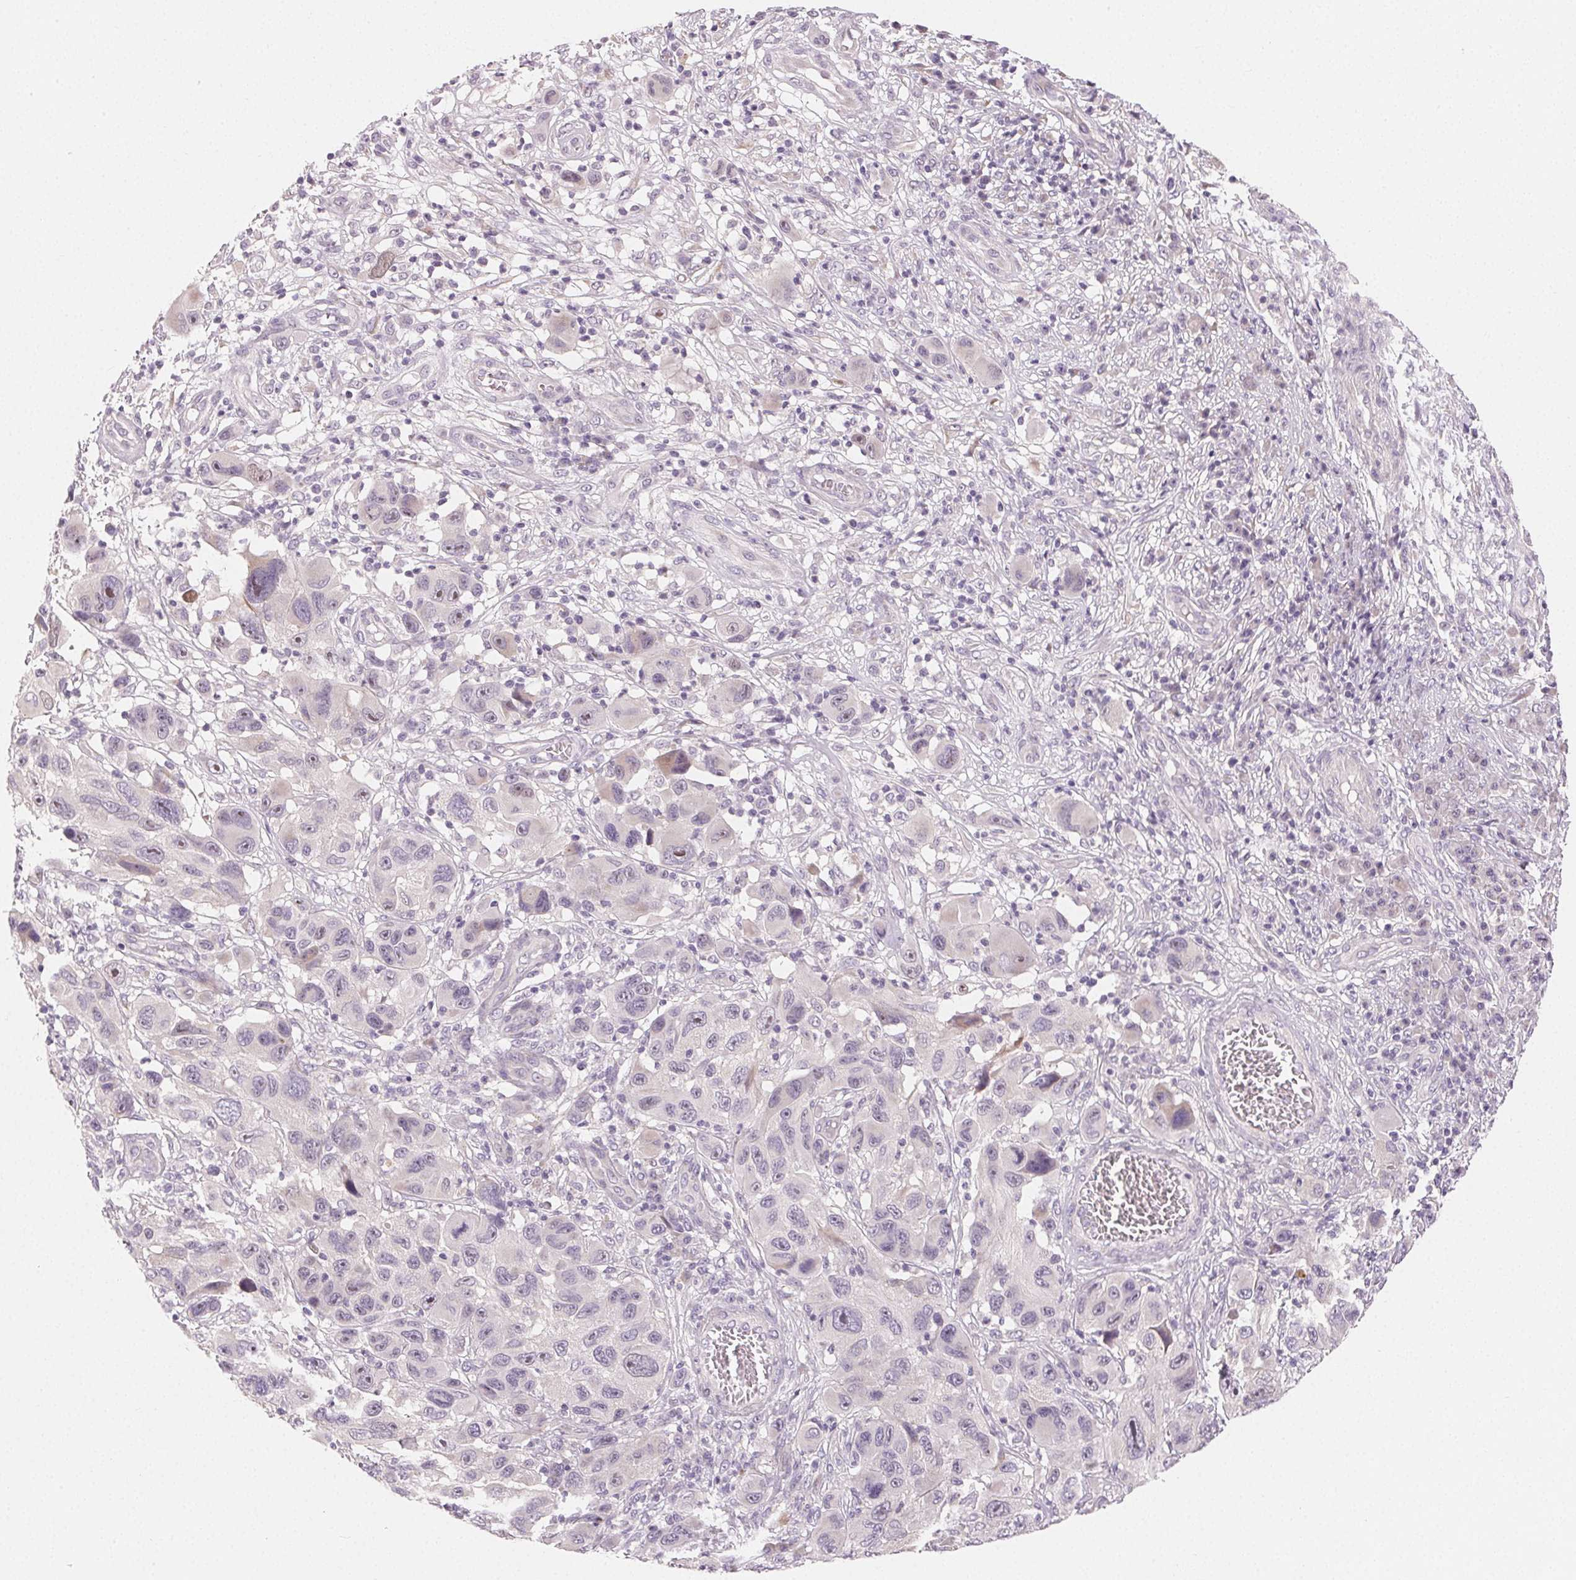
{"staining": {"intensity": "negative", "quantity": "none", "location": "none"}, "tissue": "melanoma", "cell_type": "Tumor cells", "image_type": "cancer", "snomed": [{"axis": "morphology", "description": "Malignant melanoma, NOS"}, {"axis": "topography", "description": "Skin"}], "caption": "Micrograph shows no protein staining in tumor cells of malignant melanoma tissue.", "gene": "MYBL1", "patient": {"sex": "male", "age": 53}}